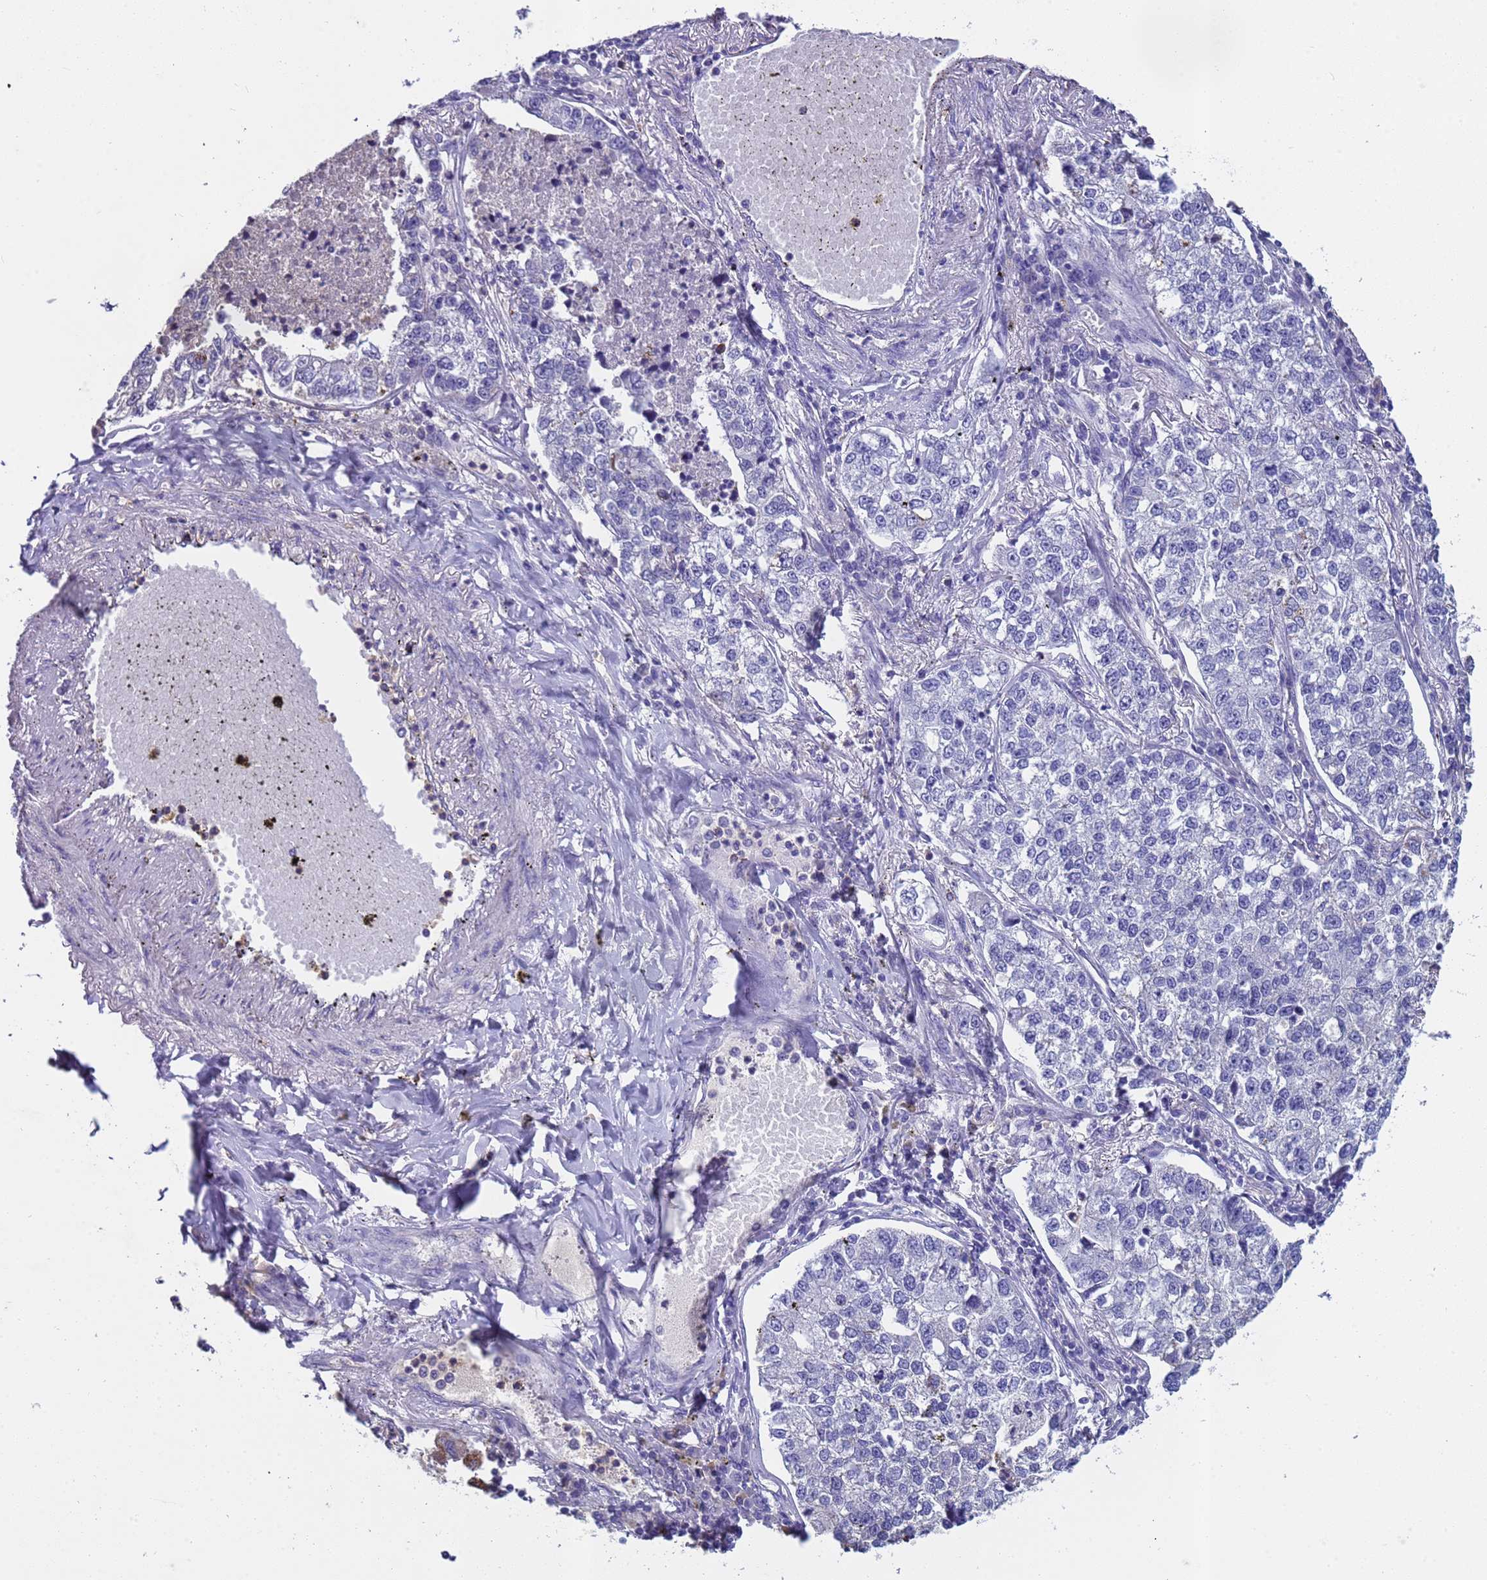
{"staining": {"intensity": "negative", "quantity": "none", "location": "none"}, "tissue": "lung cancer", "cell_type": "Tumor cells", "image_type": "cancer", "snomed": [{"axis": "morphology", "description": "Adenocarcinoma, NOS"}, {"axis": "topography", "description": "Lung"}], "caption": "The micrograph shows no significant positivity in tumor cells of lung cancer (adenocarcinoma).", "gene": "ZNF248", "patient": {"sex": "male", "age": 49}}